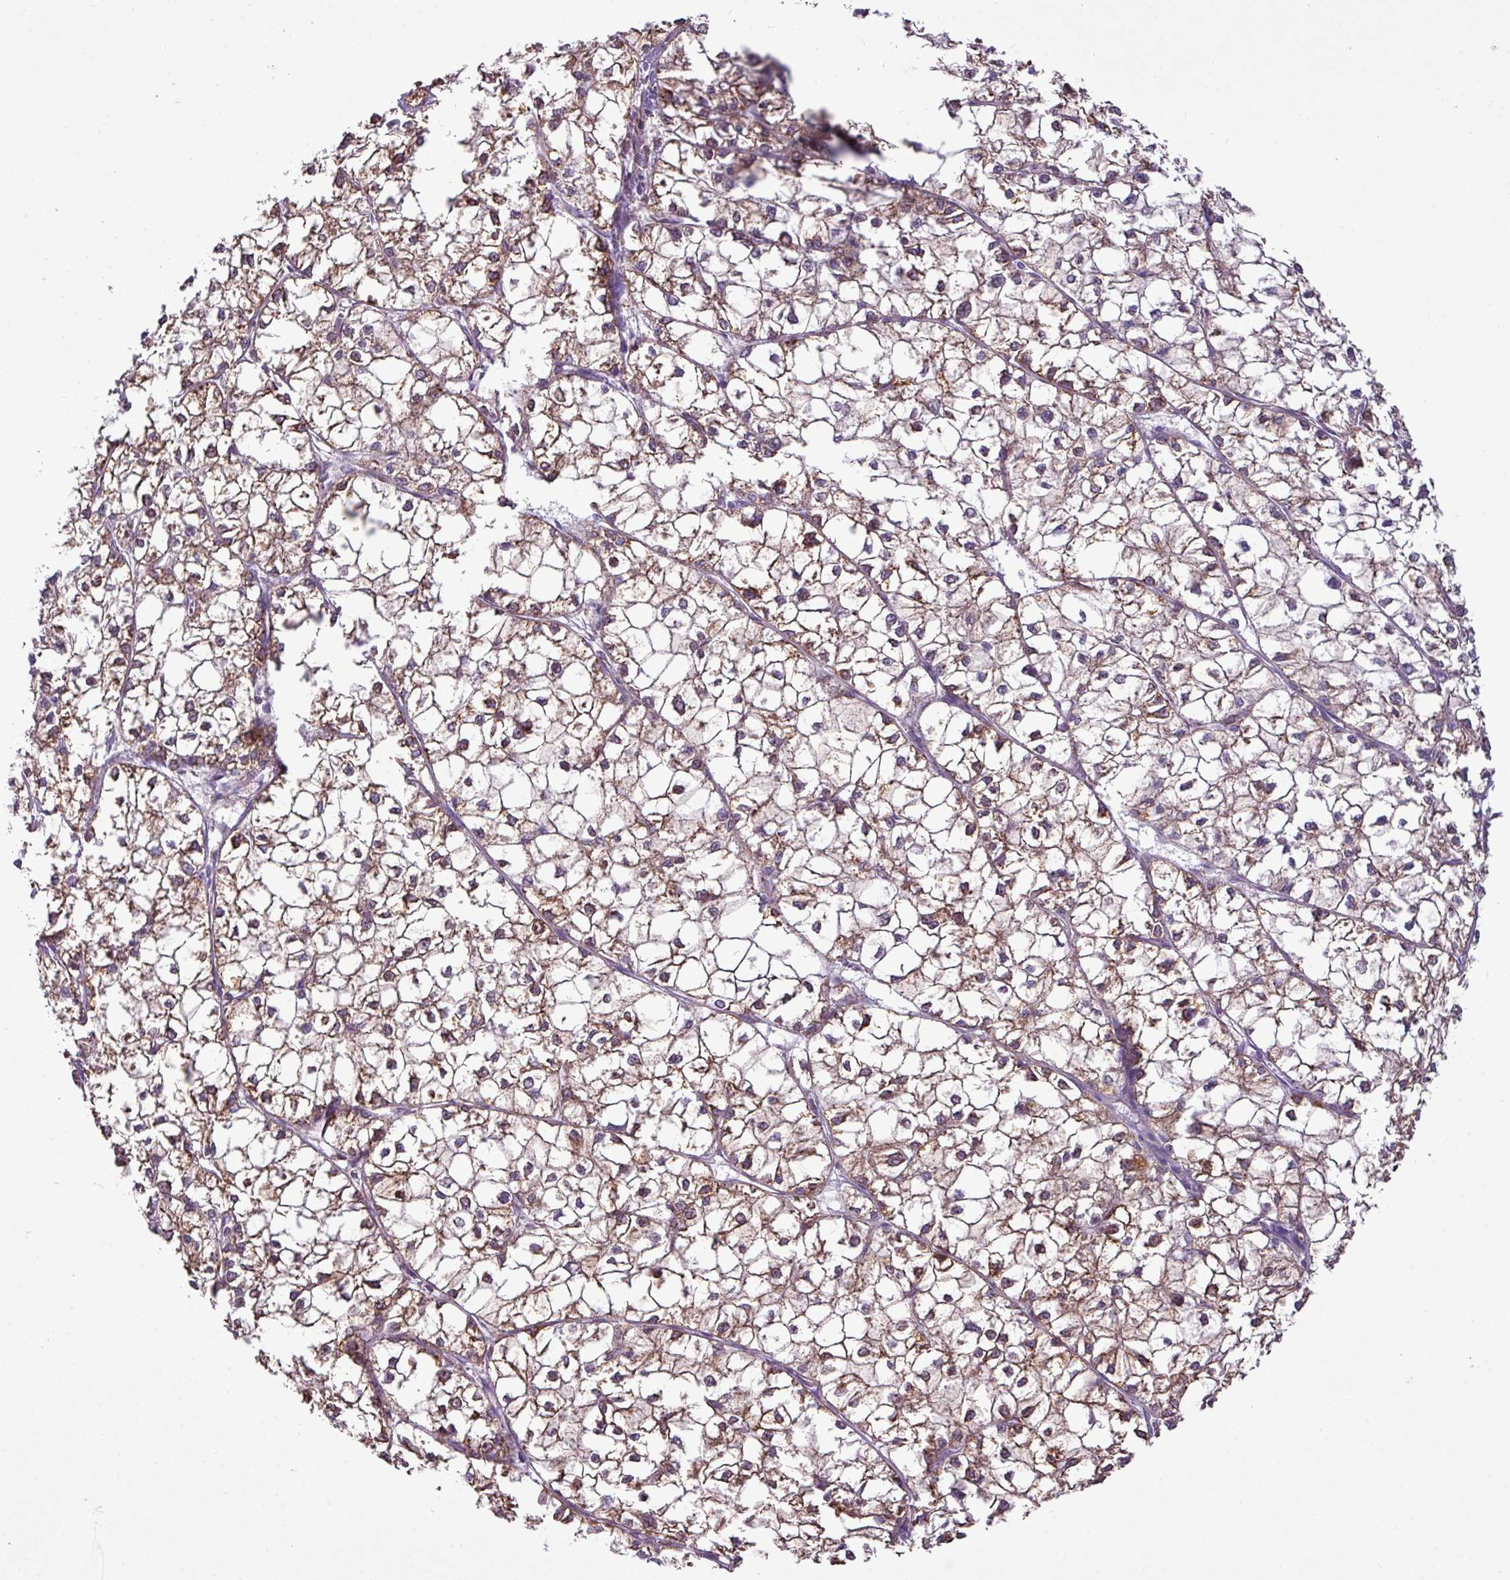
{"staining": {"intensity": "weak", "quantity": "25%-75%", "location": "cytoplasmic/membranous"}, "tissue": "liver cancer", "cell_type": "Tumor cells", "image_type": "cancer", "snomed": [{"axis": "morphology", "description": "Carcinoma, Hepatocellular, NOS"}, {"axis": "topography", "description": "Liver"}], "caption": "Weak cytoplasmic/membranous positivity is present in approximately 25%-75% of tumor cells in liver hepatocellular carcinoma.", "gene": "ZSCAN5A", "patient": {"sex": "female", "age": 43}}